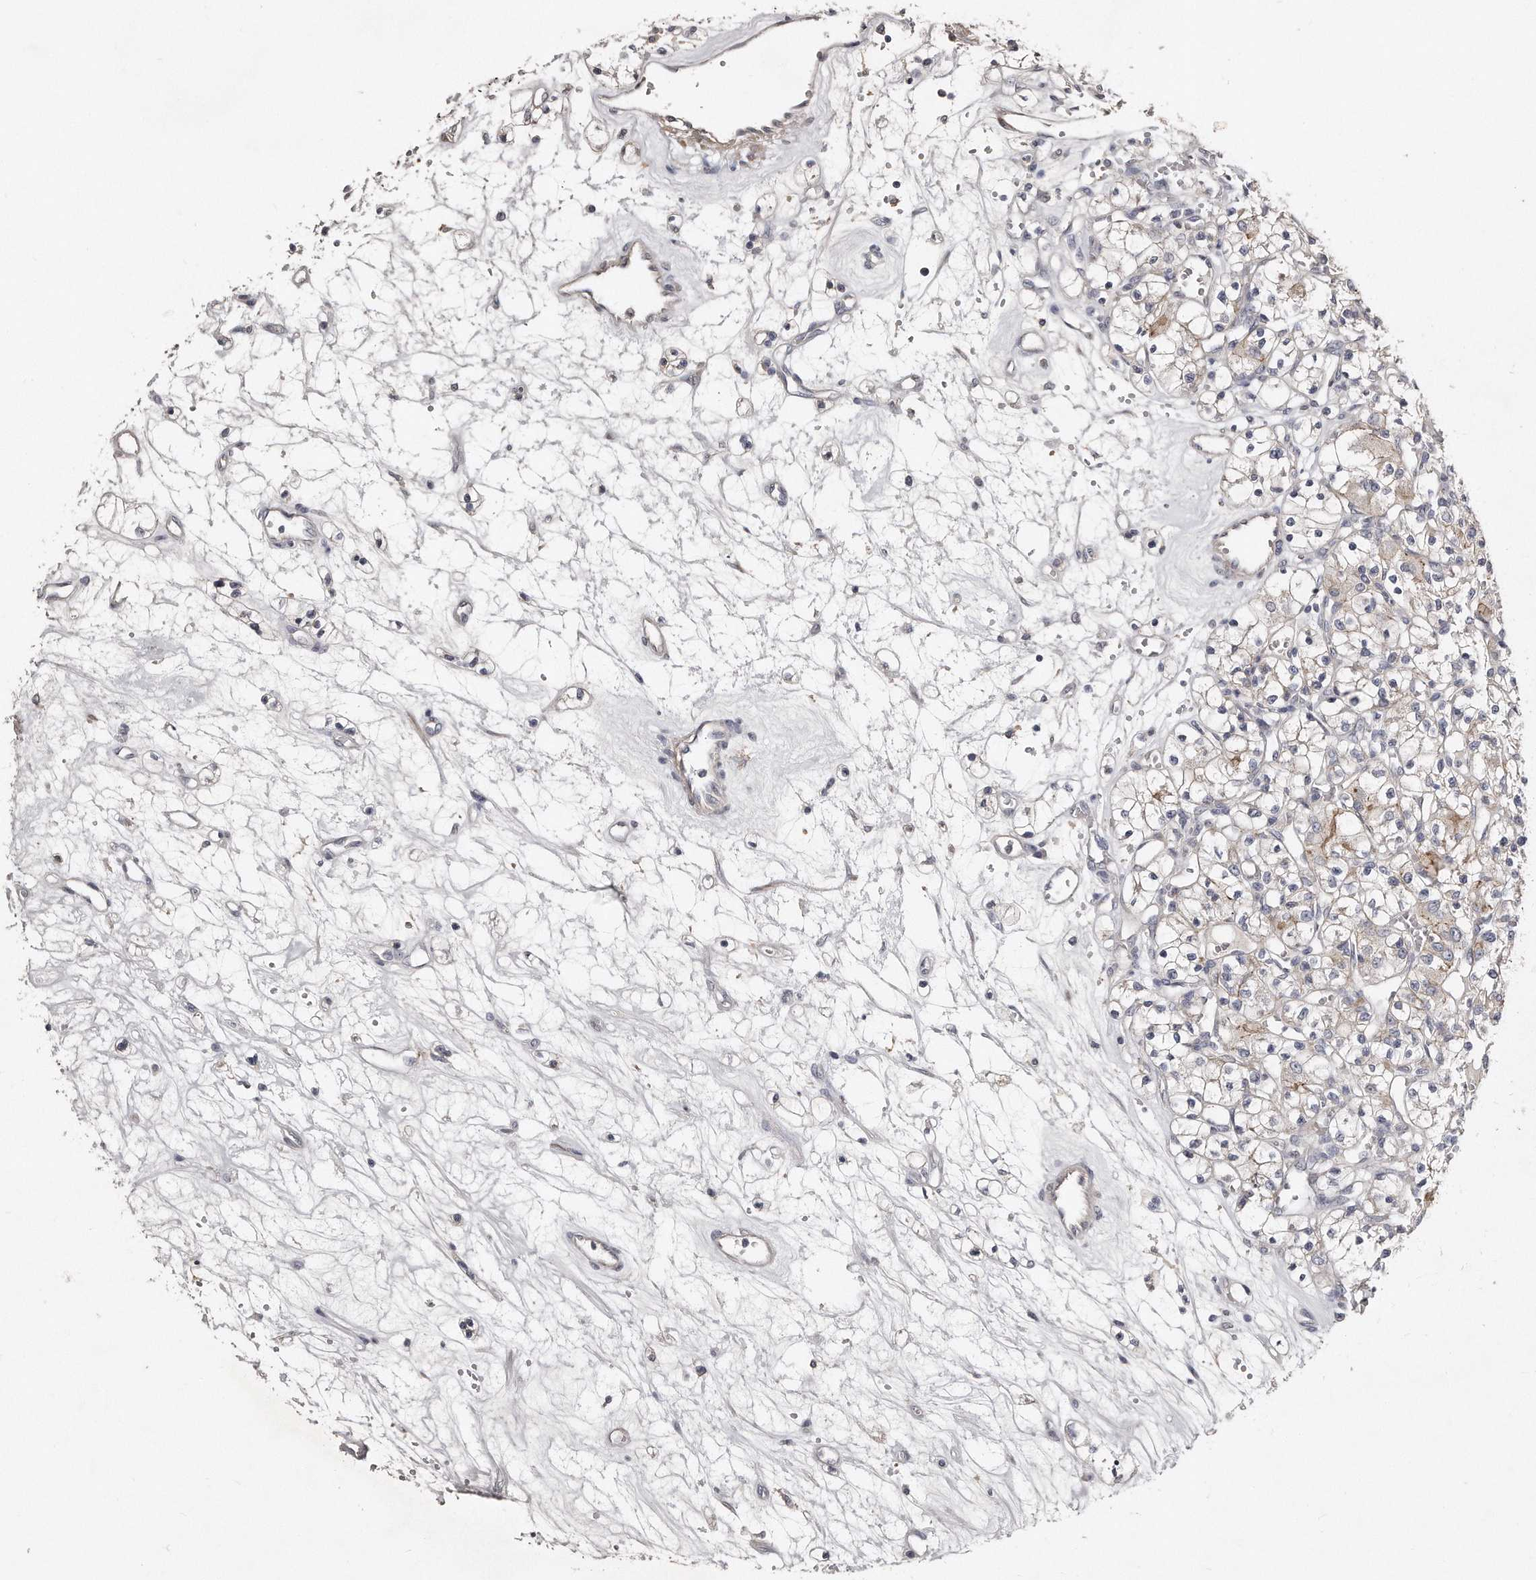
{"staining": {"intensity": "negative", "quantity": "none", "location": "none"}, "tissue": "renal cancer", "cell_type": "Tumor cells", "image_type": "cancer", "snomed": [{"axis": "morphology", "description": "Adenocarcinoma, NOS"}, {"axis": "topography", "description": "Kidney"}], "caption": "Image shows no significant protein positivity in tumor cells of renal adenocarcinoma. (DAB (3,3'-diaminobenzidine) immunohistochemistry (IHC), high magnification).", "gene": "LMOD1", "patient": {"sex": "female", "age": 59}}